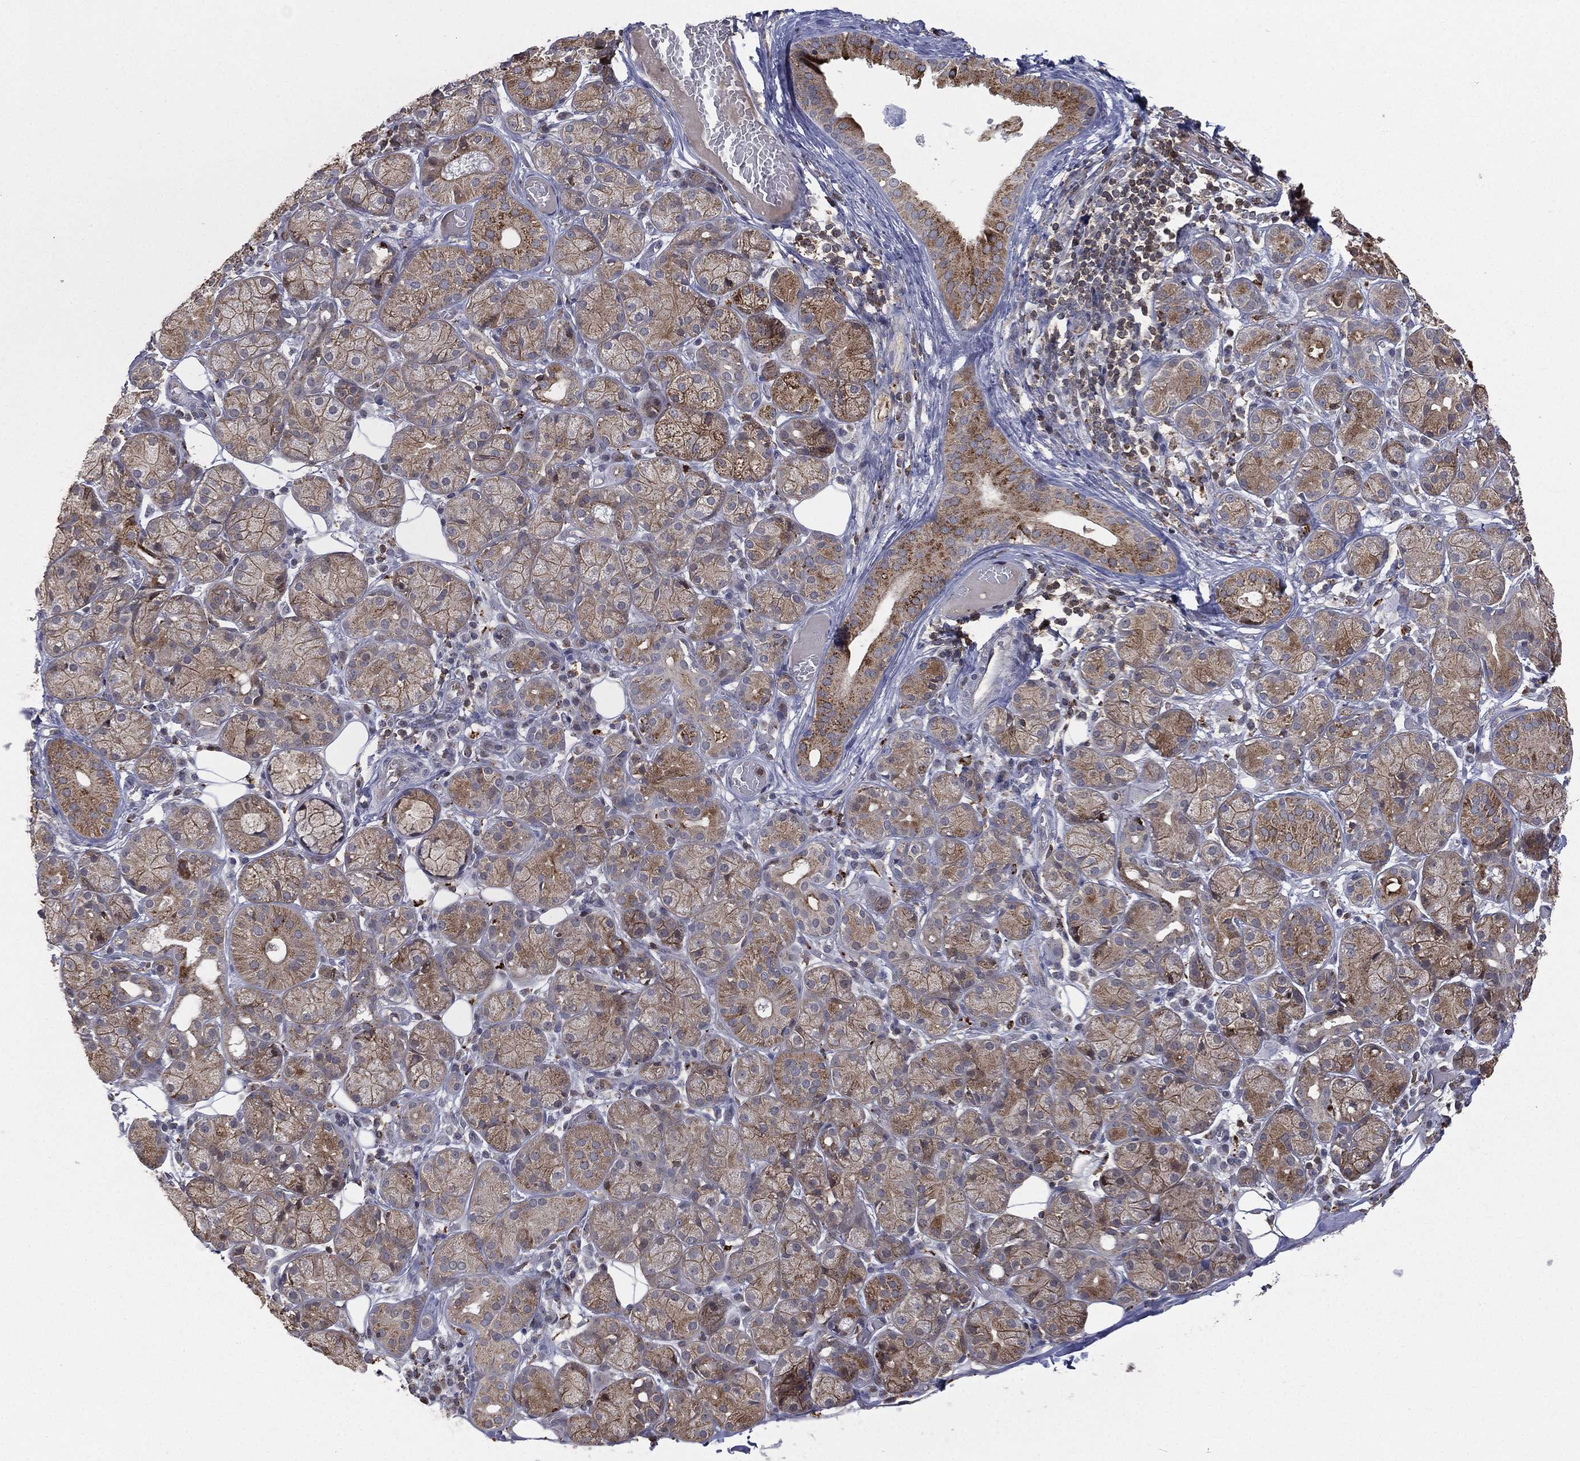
{"staining": {"intensity": "moderate", "quantity": ">75%", "location": "cytoplasmic/membranous"}, "tissue": "salivary gland", "cell_type": "Glandular cells", "image_type": "normal", "snomed": [{"axis": "morphology", "description": "Normal tissue, NOS"}, {"axis": "topography", "description": "Salivary gland"}], "caption": "Immunohistochemistry (IHC) of normal human salivary gland demonstrates medium levels of moderate cytoplasmic/membranous expression in about >75% of glandular cells. (DAB (3,3'-diaminobenzidine) = brown stain, brightfield microscopy at high magnification).", "gene": "RIN3", "patient": {"sex": "male", "age": 71}}